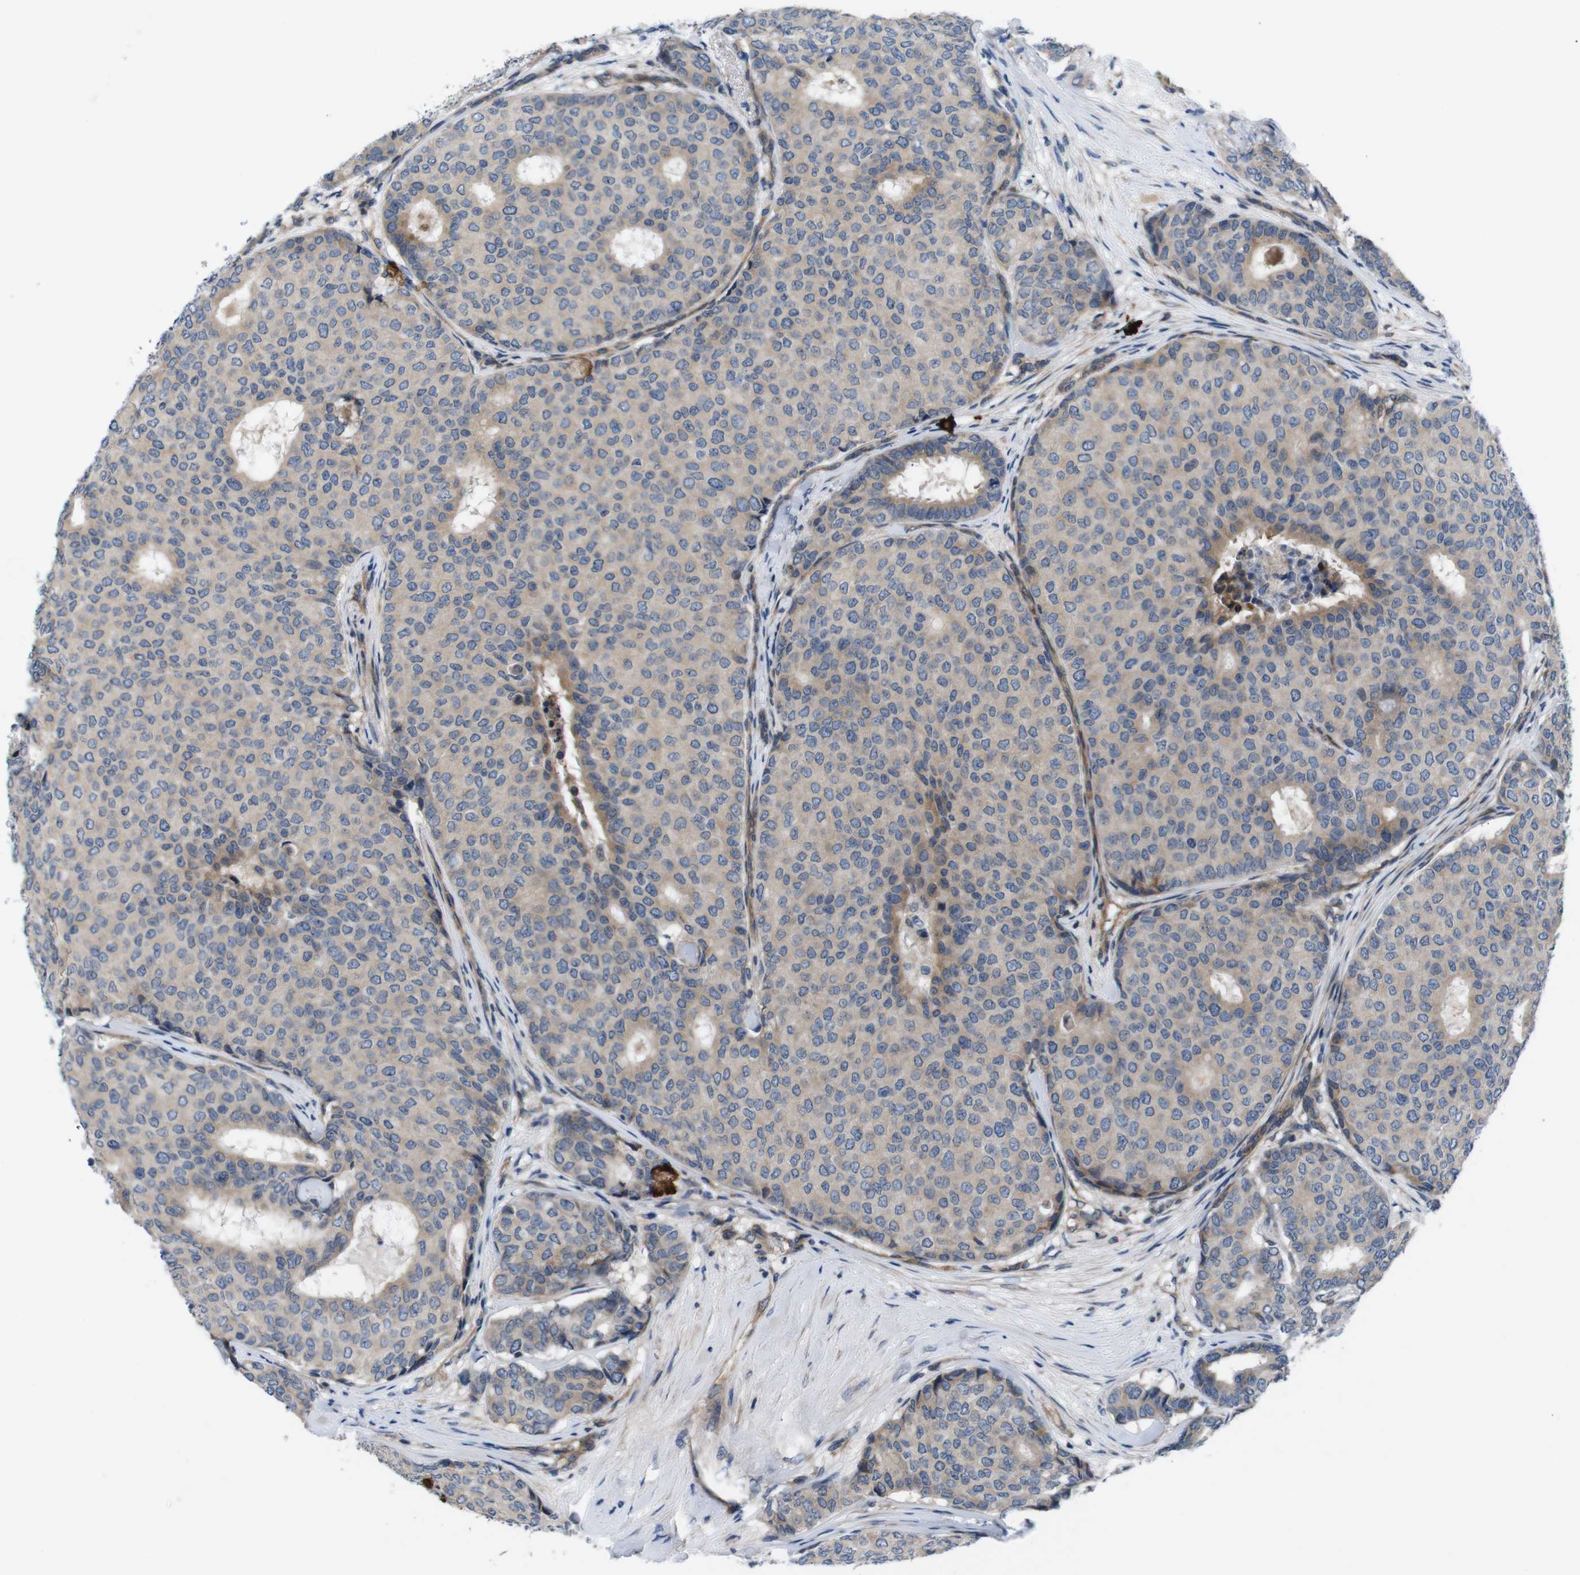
{"staining": {"intensity": "weak", "quantity": ">75%", "location": "cytoplasmic/membranous"}, "tissue": "breast cancer", "cell_type": "Tumor cells", "image_type": "cancer", "snomed": [{"axis": "morphology", "description": "Duct carcinoma"}, {"axis": "topography", "description": "Breast"}], "caption": "This micrograph demonstrates immunohistochemistry staining of human breast cancer, with low weak cytoplasmic/membranous expression in approximately >75% of tumor cells.", "gene": "JAK1", "patient": {"sex": "female", "age": 75}}